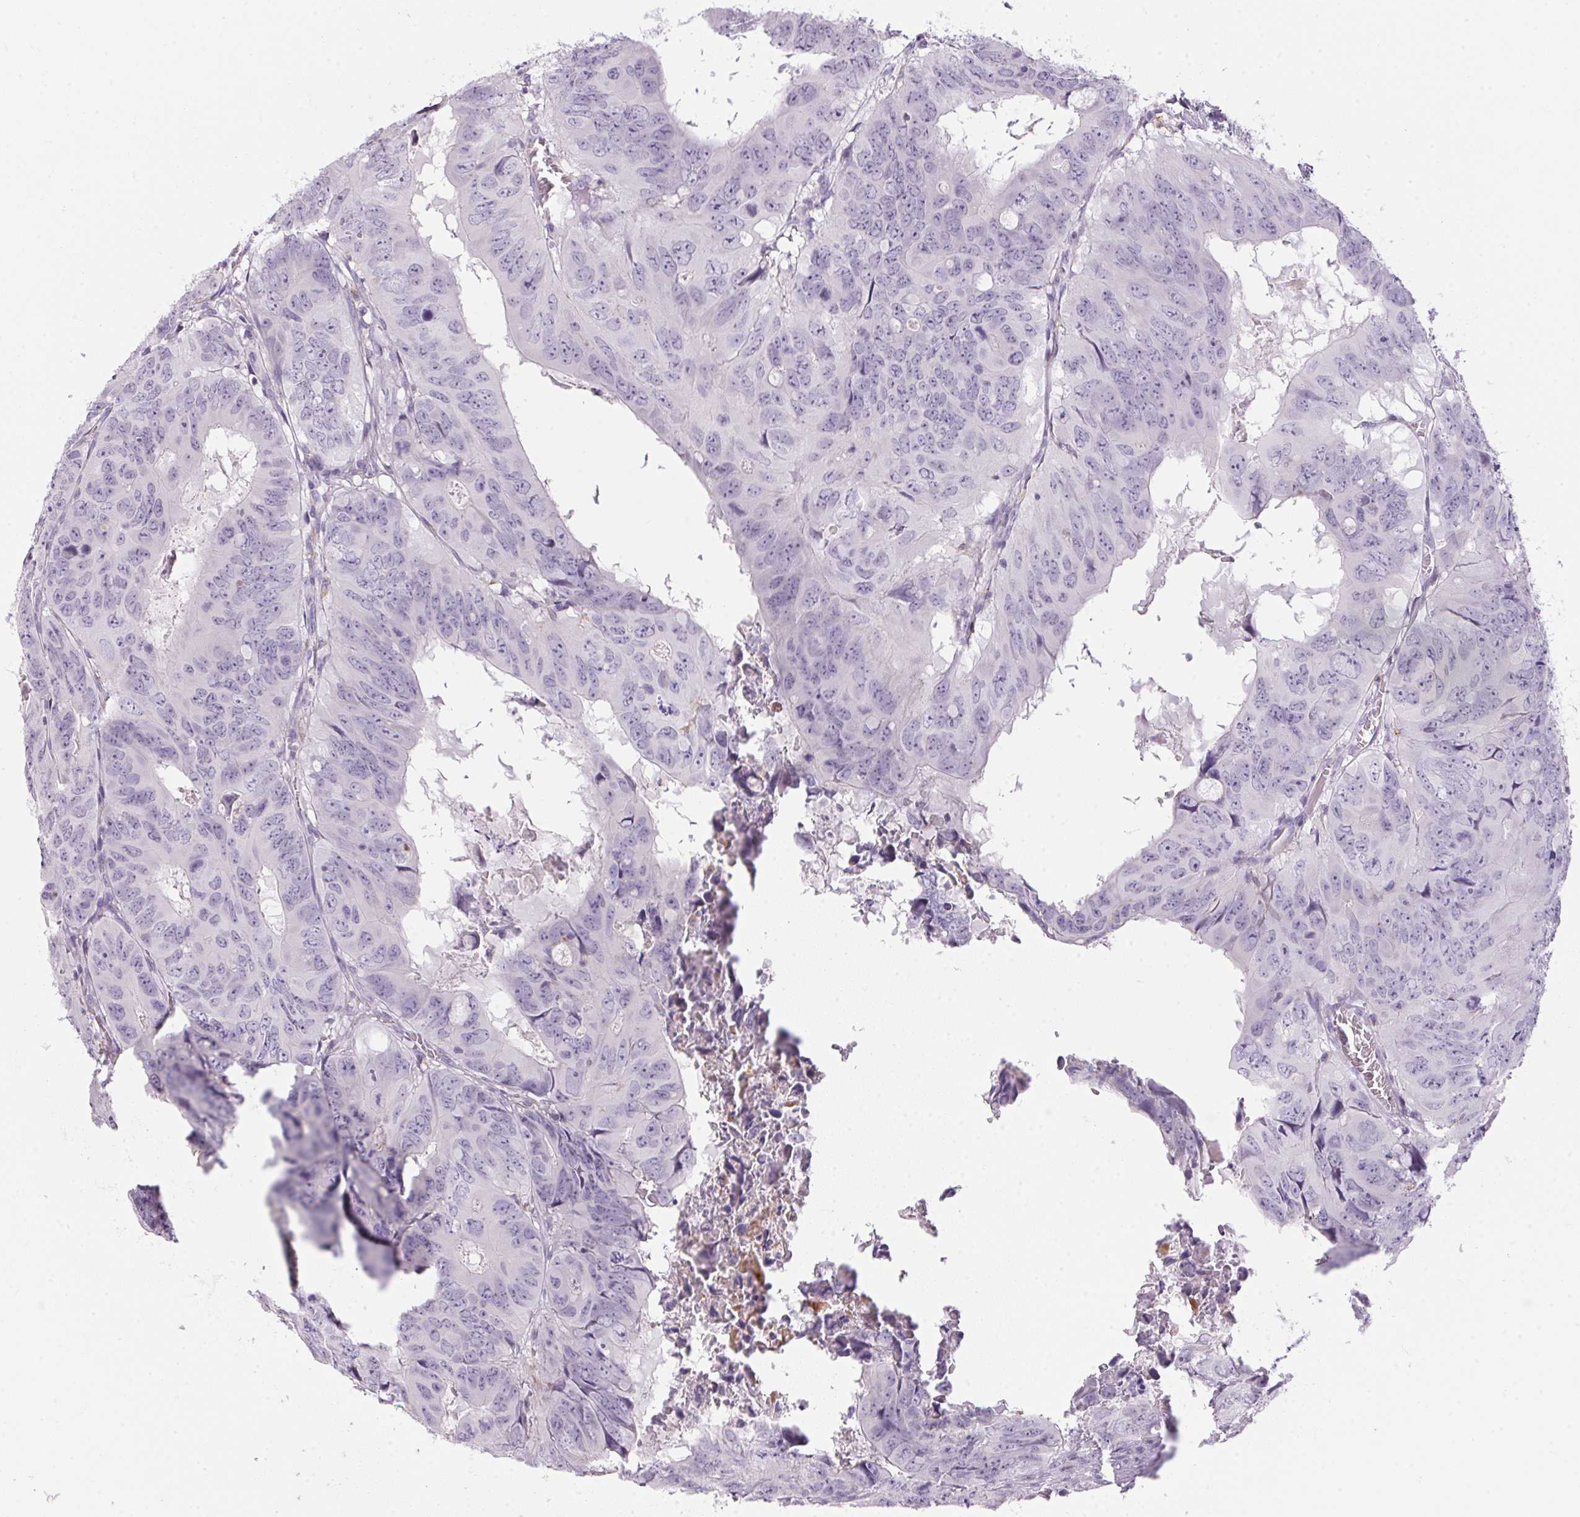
{"staining": {"intensity": "negative", "quantity": "none", "location": "none"}, "tissue": "colorectal cancer", "cell_type": "Tumor cells", "image_type": "cancer", "snomed": [{"axis": "morphology", "description": "Adenocarcinoma, NOS"}, {"axis": "topography", "description": "Colon"}], "caption": "Photomicrograph shows no significant protein expression in tumor cells of colorectal cancer (adenocarcinoma).", "gene": "ECPAS", "patient": {"sex": "male", "age": 79}}